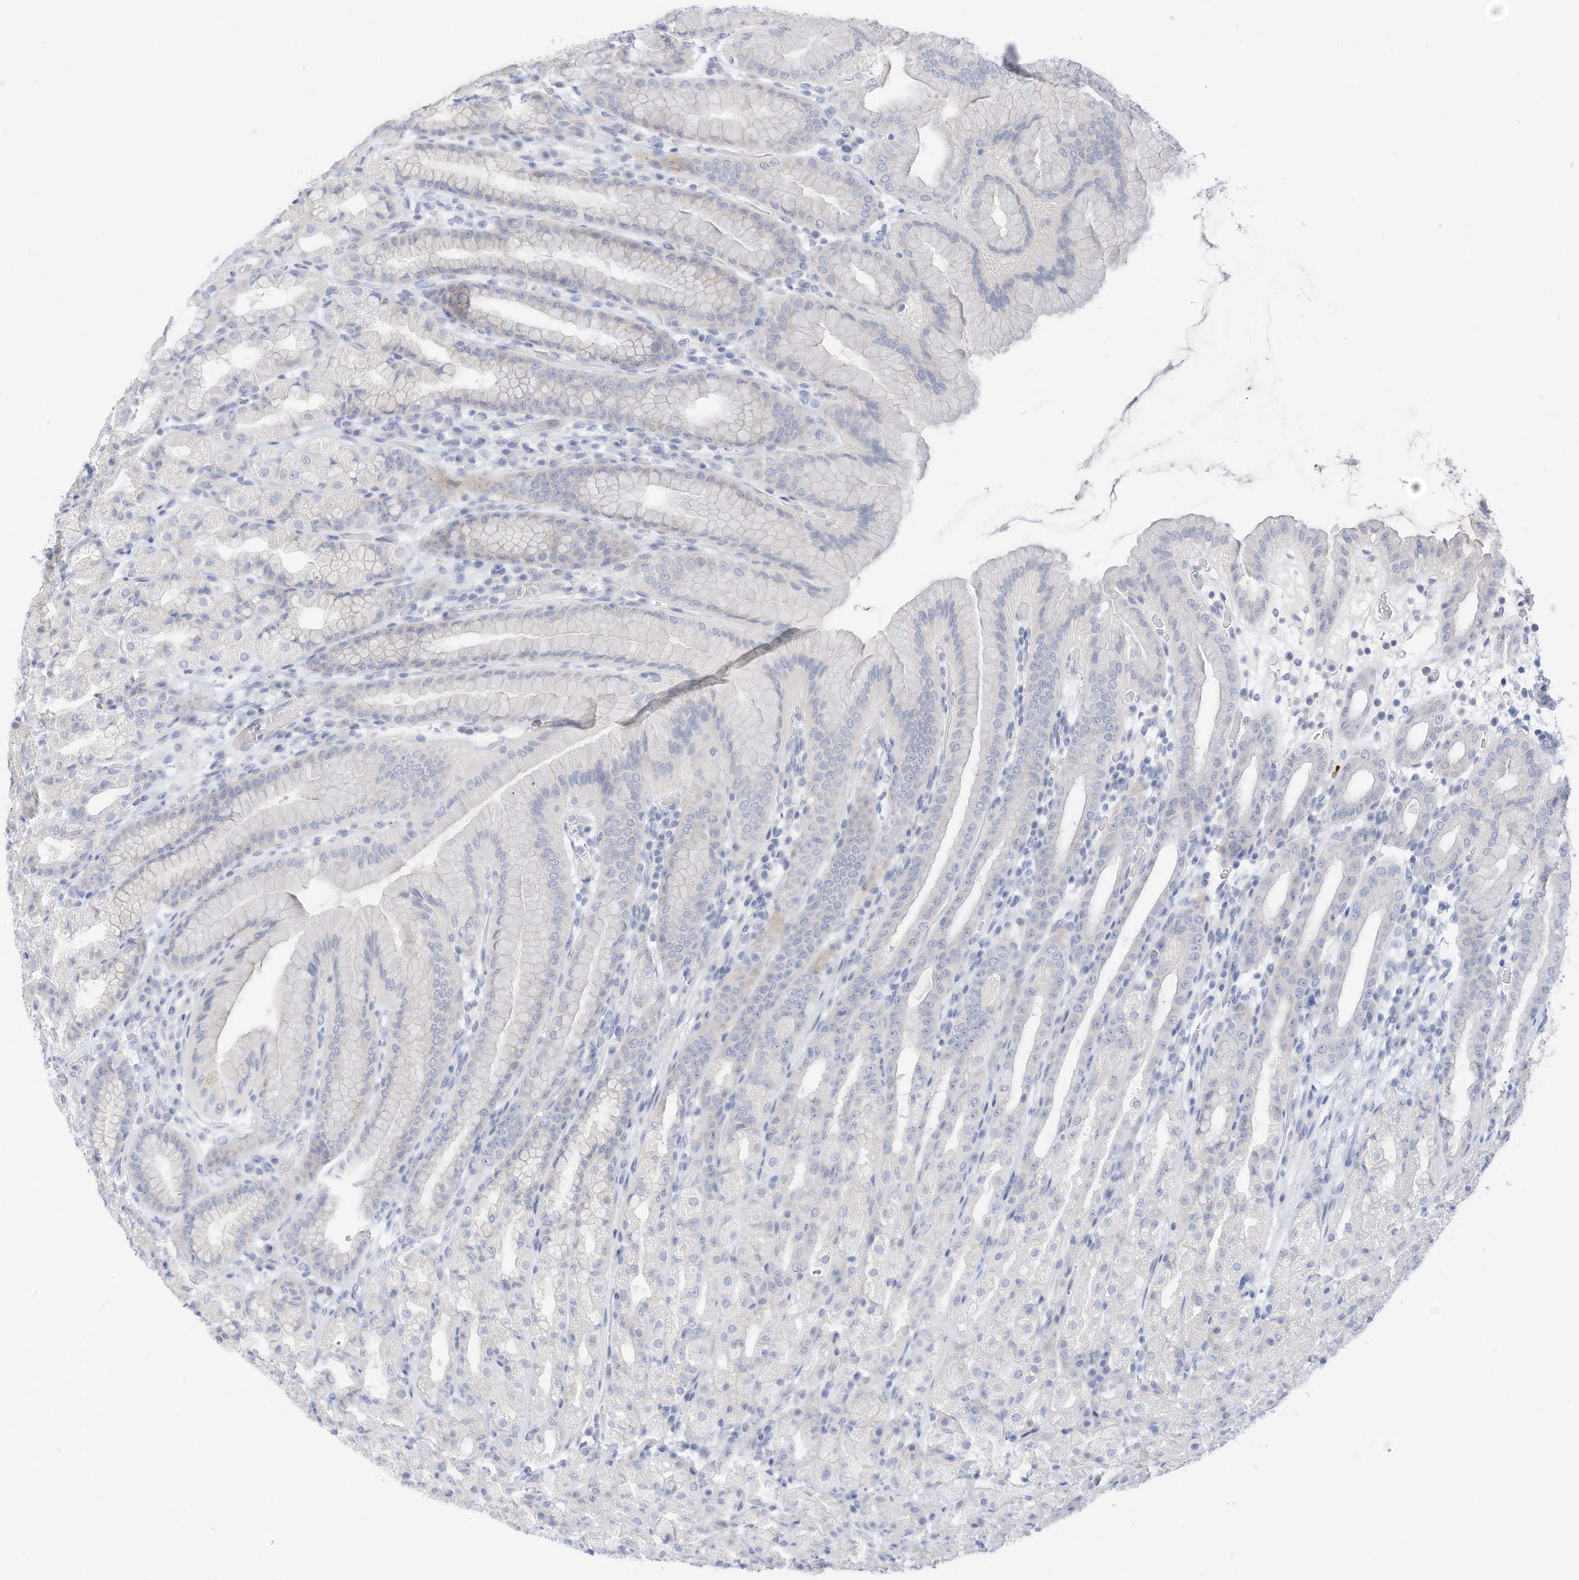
{"staining": {"intensity": "negative", "quantity": "none", "location": "none"}, "tissue": "stomach", "cell_type": "Glandular cells", "image_type": "normal", "snomed": [{"axis": "morphology", "description": "Normal tissue, NOS"}, {"axis": "topography", "description": "Stomach, upper"}], "caption": "Immunohistochemistry image of normal stomach: stomach stained with DAB displays no significant protein positivity in glandular cells. (IHC, brightfield microscopy, high magnification).", "gene": "SPOCD1", "patient": {"sex": "male", "age": 68}}